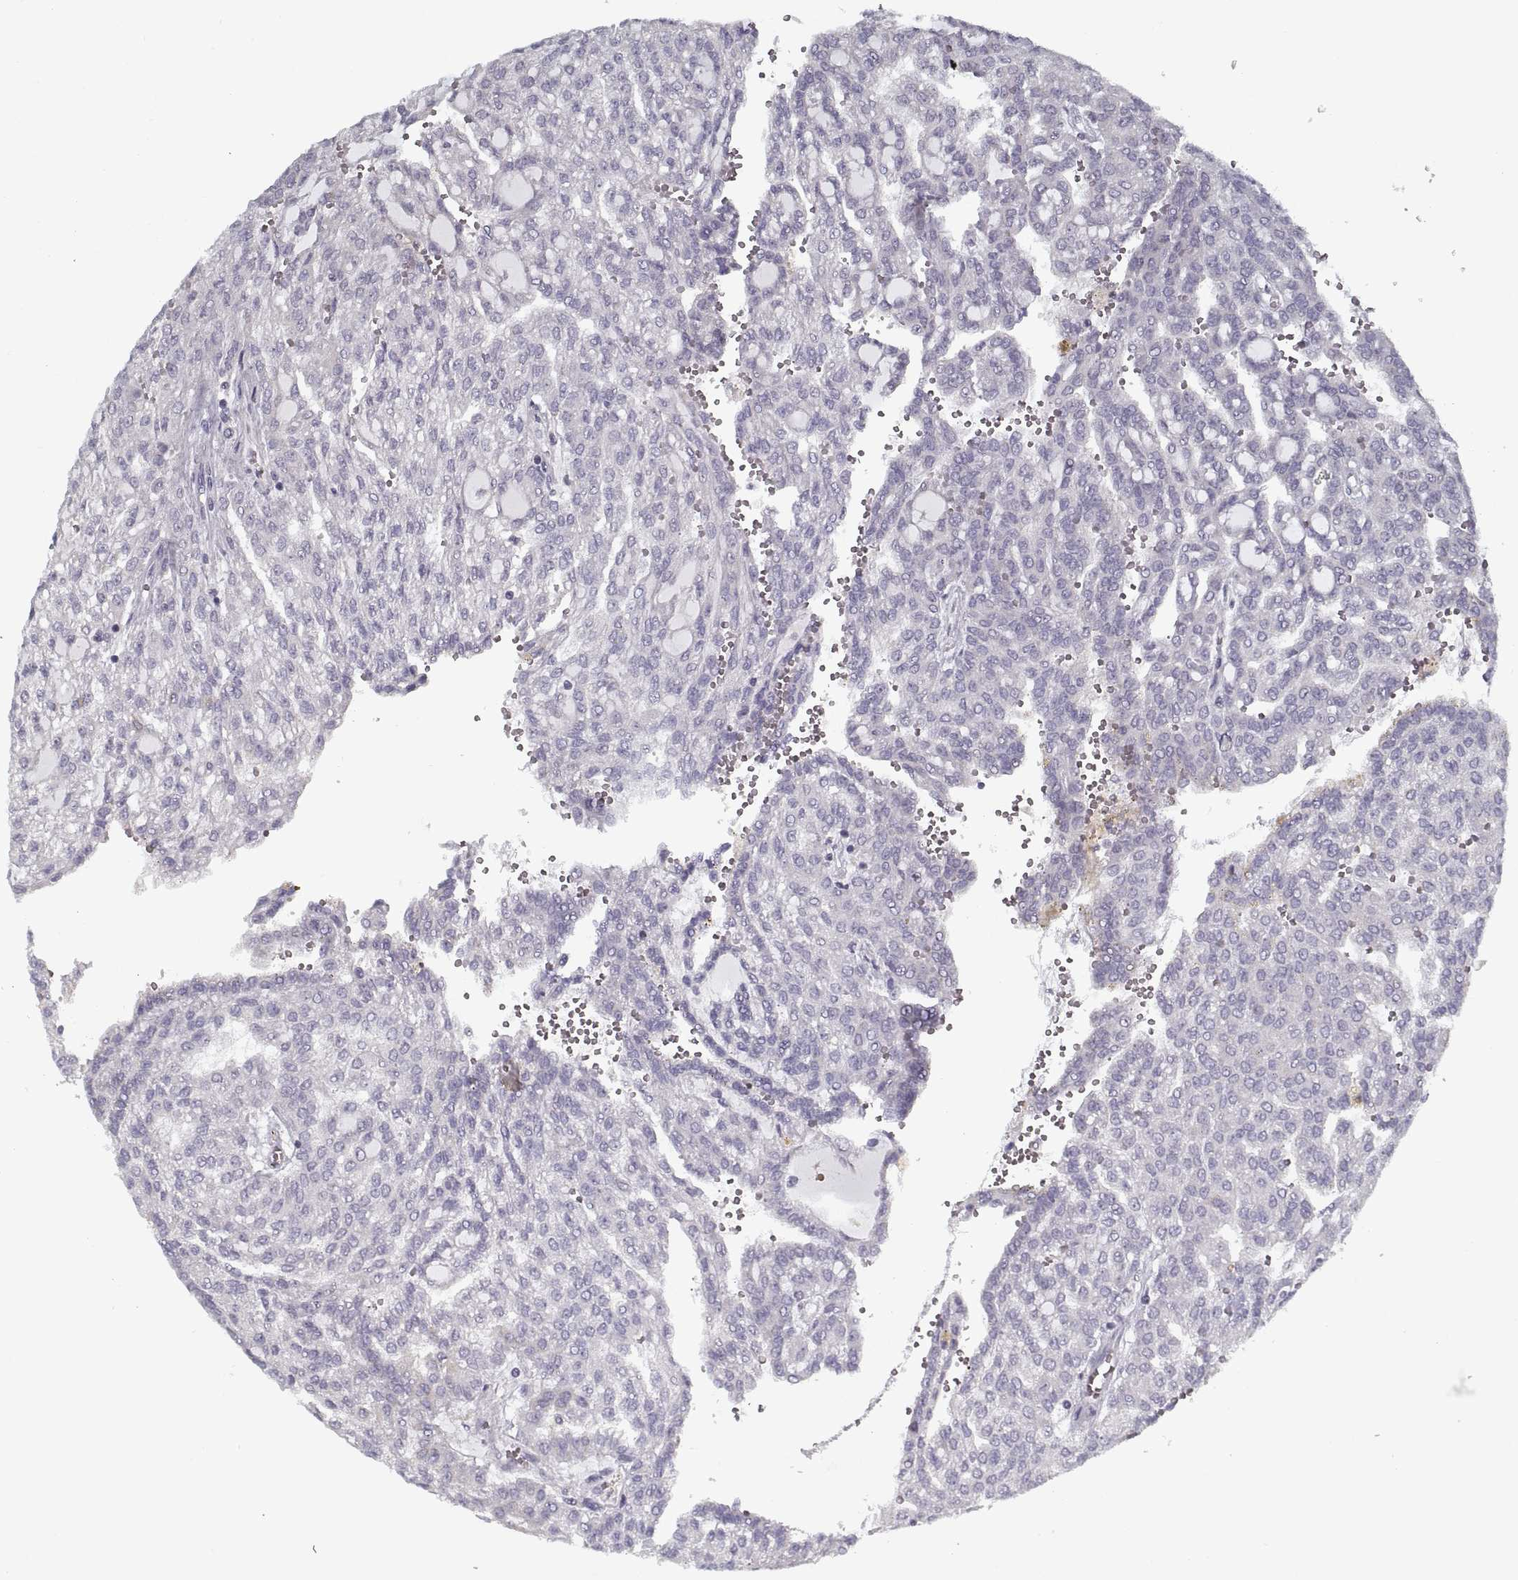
{"staining": {"intensity": "negative", "quantity": "none", "location": "none"}, "tissue": "renal cancer", "cell_type": "Tumor cells", "image_type": "cancer", "snomed": [{"axis": "morphology", "description": "Adenocarcinoma, NOS"}, {"axis": "topography", "description": "Kidney"}], "caption": "Human renal adenocarcinoma stained for a protein using immunohistochemistry exhibits no positivity in tumor cells.", "gene": "GAD2", "patient": {"sex": "male", "age": 63}}